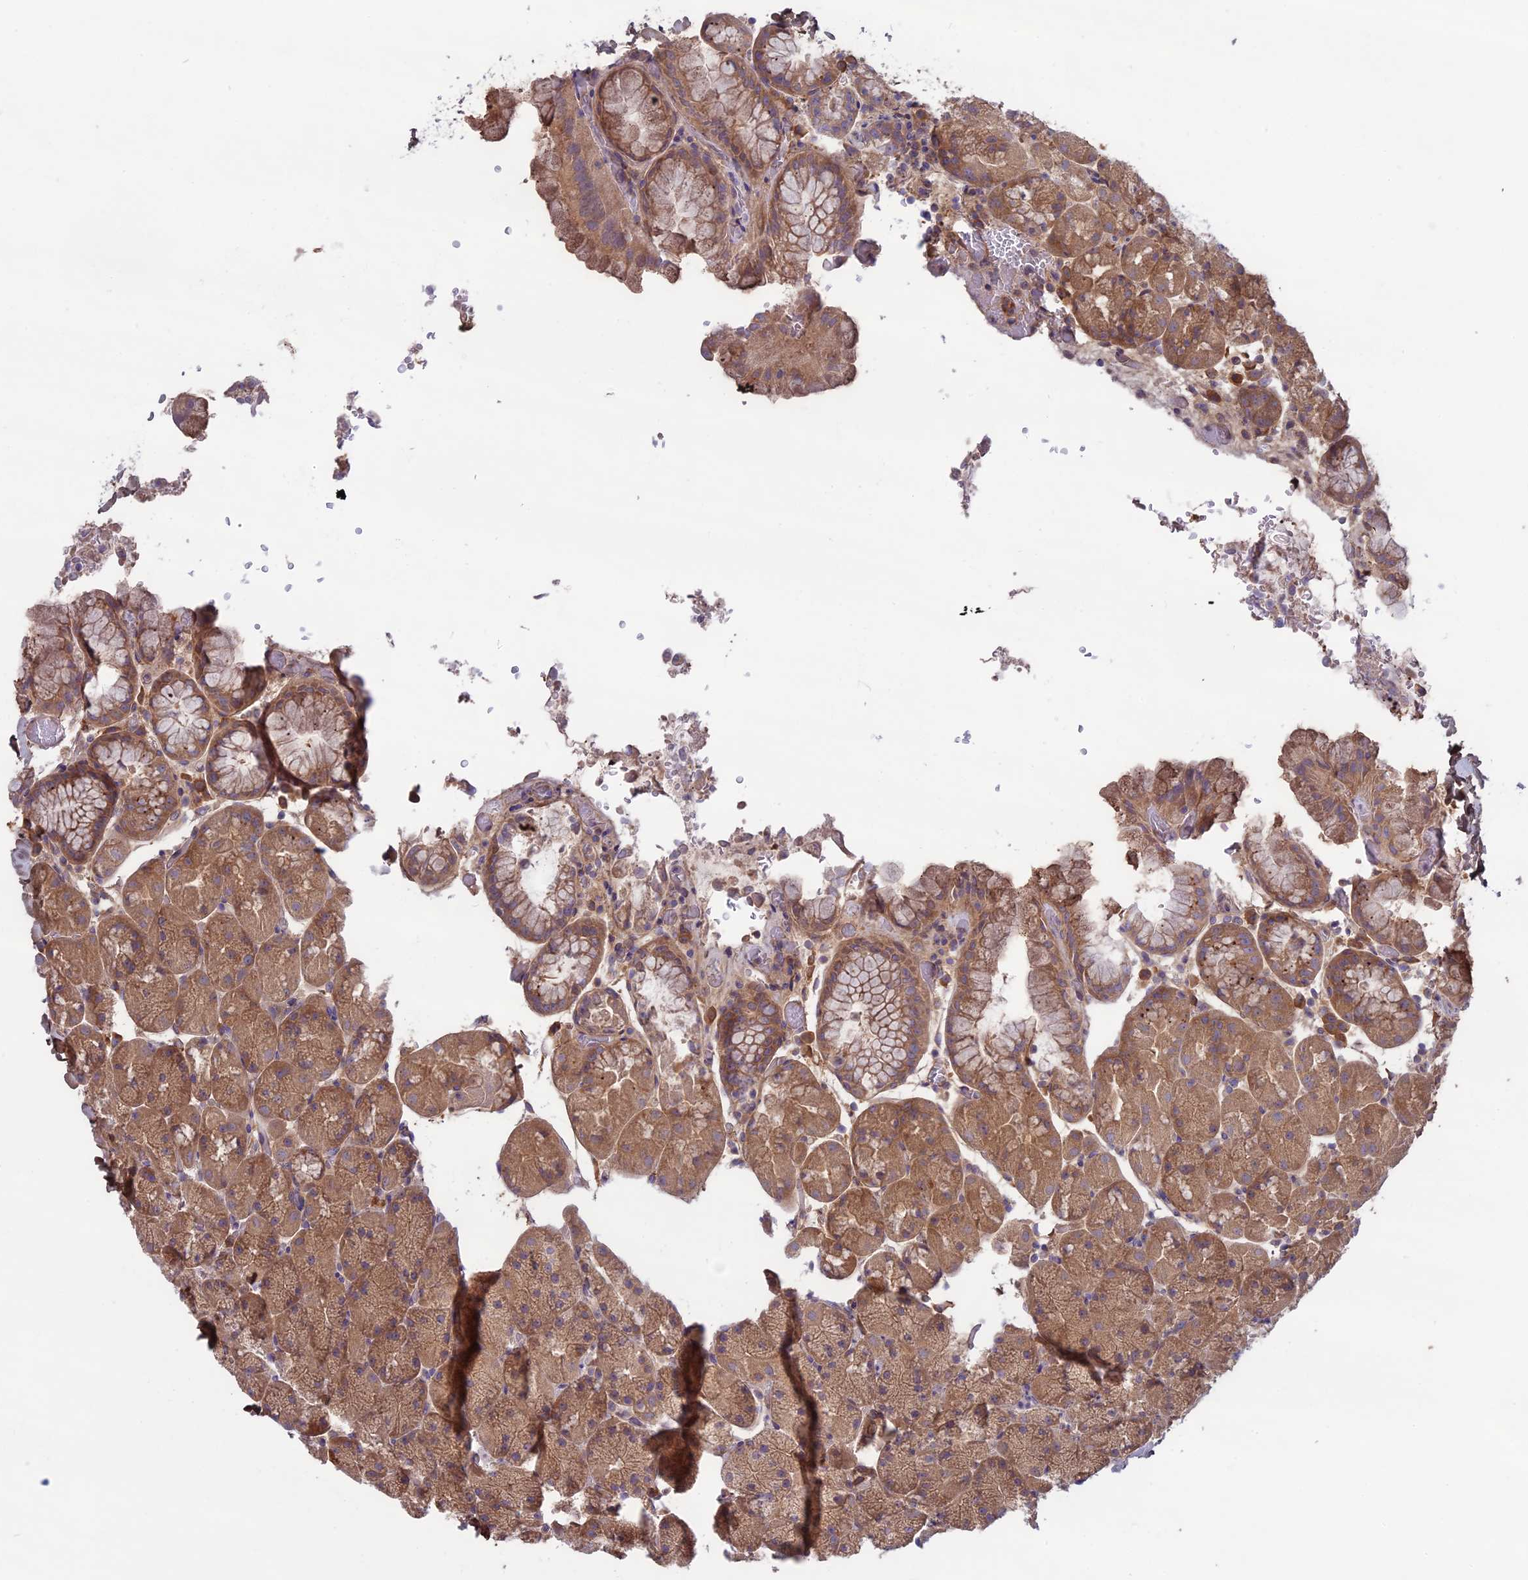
{"staining": {"intensity": "moderate", "quantity": ">75%", "location": "cytoplasmic/membranous"}, "tissue": "stomach", "cell_type": "Glandular cells", "image_type": "normal", "snomed": [{"axis": "morphology", "description": "Normal tissue, NOS"}, {"axis": "topography", "description": "Stomach, upper"}, {"axis": "topography", "description": "Stomach, lower"}], "caption": "The histopathology image exhibits immunohistochemical staining of normal stomach. There is moderate cytoplasmic/membranous positivity is appreciated in approximately >75% of glandular cells.", "gene": "DCTN5", "patient": {"sex": "male", "age": 67}}